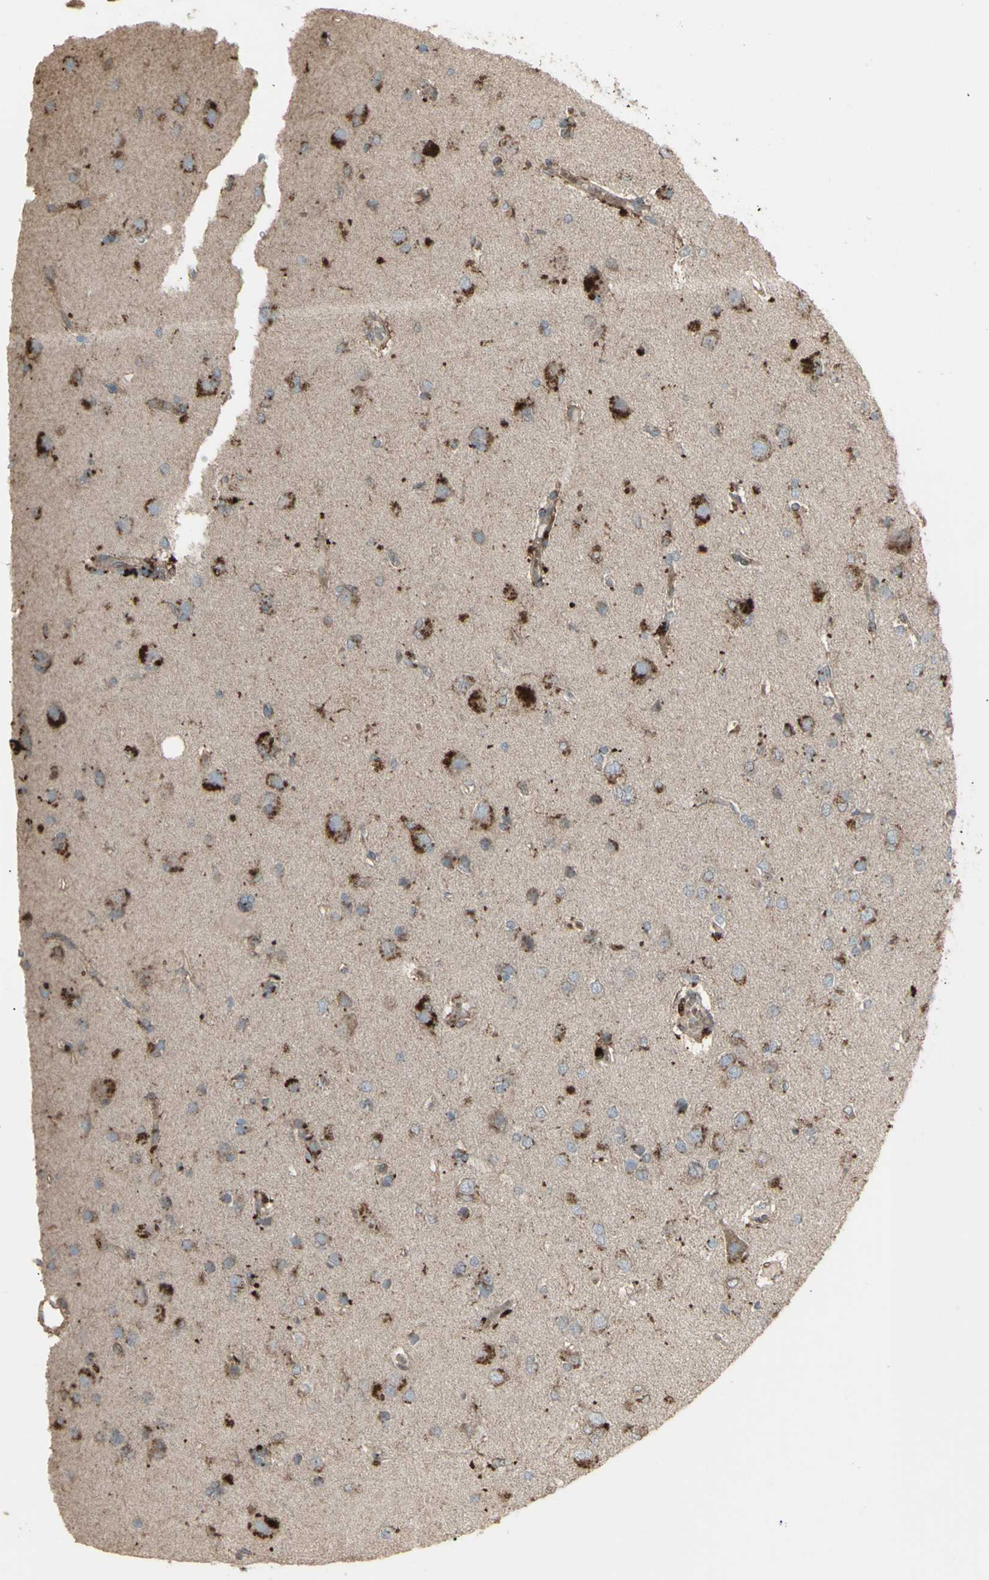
{"staining": {"intensity": "strong", "quantity": "25%-75%", "location": "cytoplasmic/membranous"}, "tissue": "glioma", "cell_type": "Tumor cells", "image_type": "cancer", "snomed": [{"axis": "morphology", "description": "Glioma, malignant, High grade"}, {"axis": "topography", "description": "Brain"}], "caption": "Malignant glioma (high-grade) tissue exhibits strong cytoplasmic/membranous positivity in about 25%-75% of tumor cells Nuclei are stained in blue.", "gene": "RNASEL", "patient": {"sex": "female", "age": 59}}